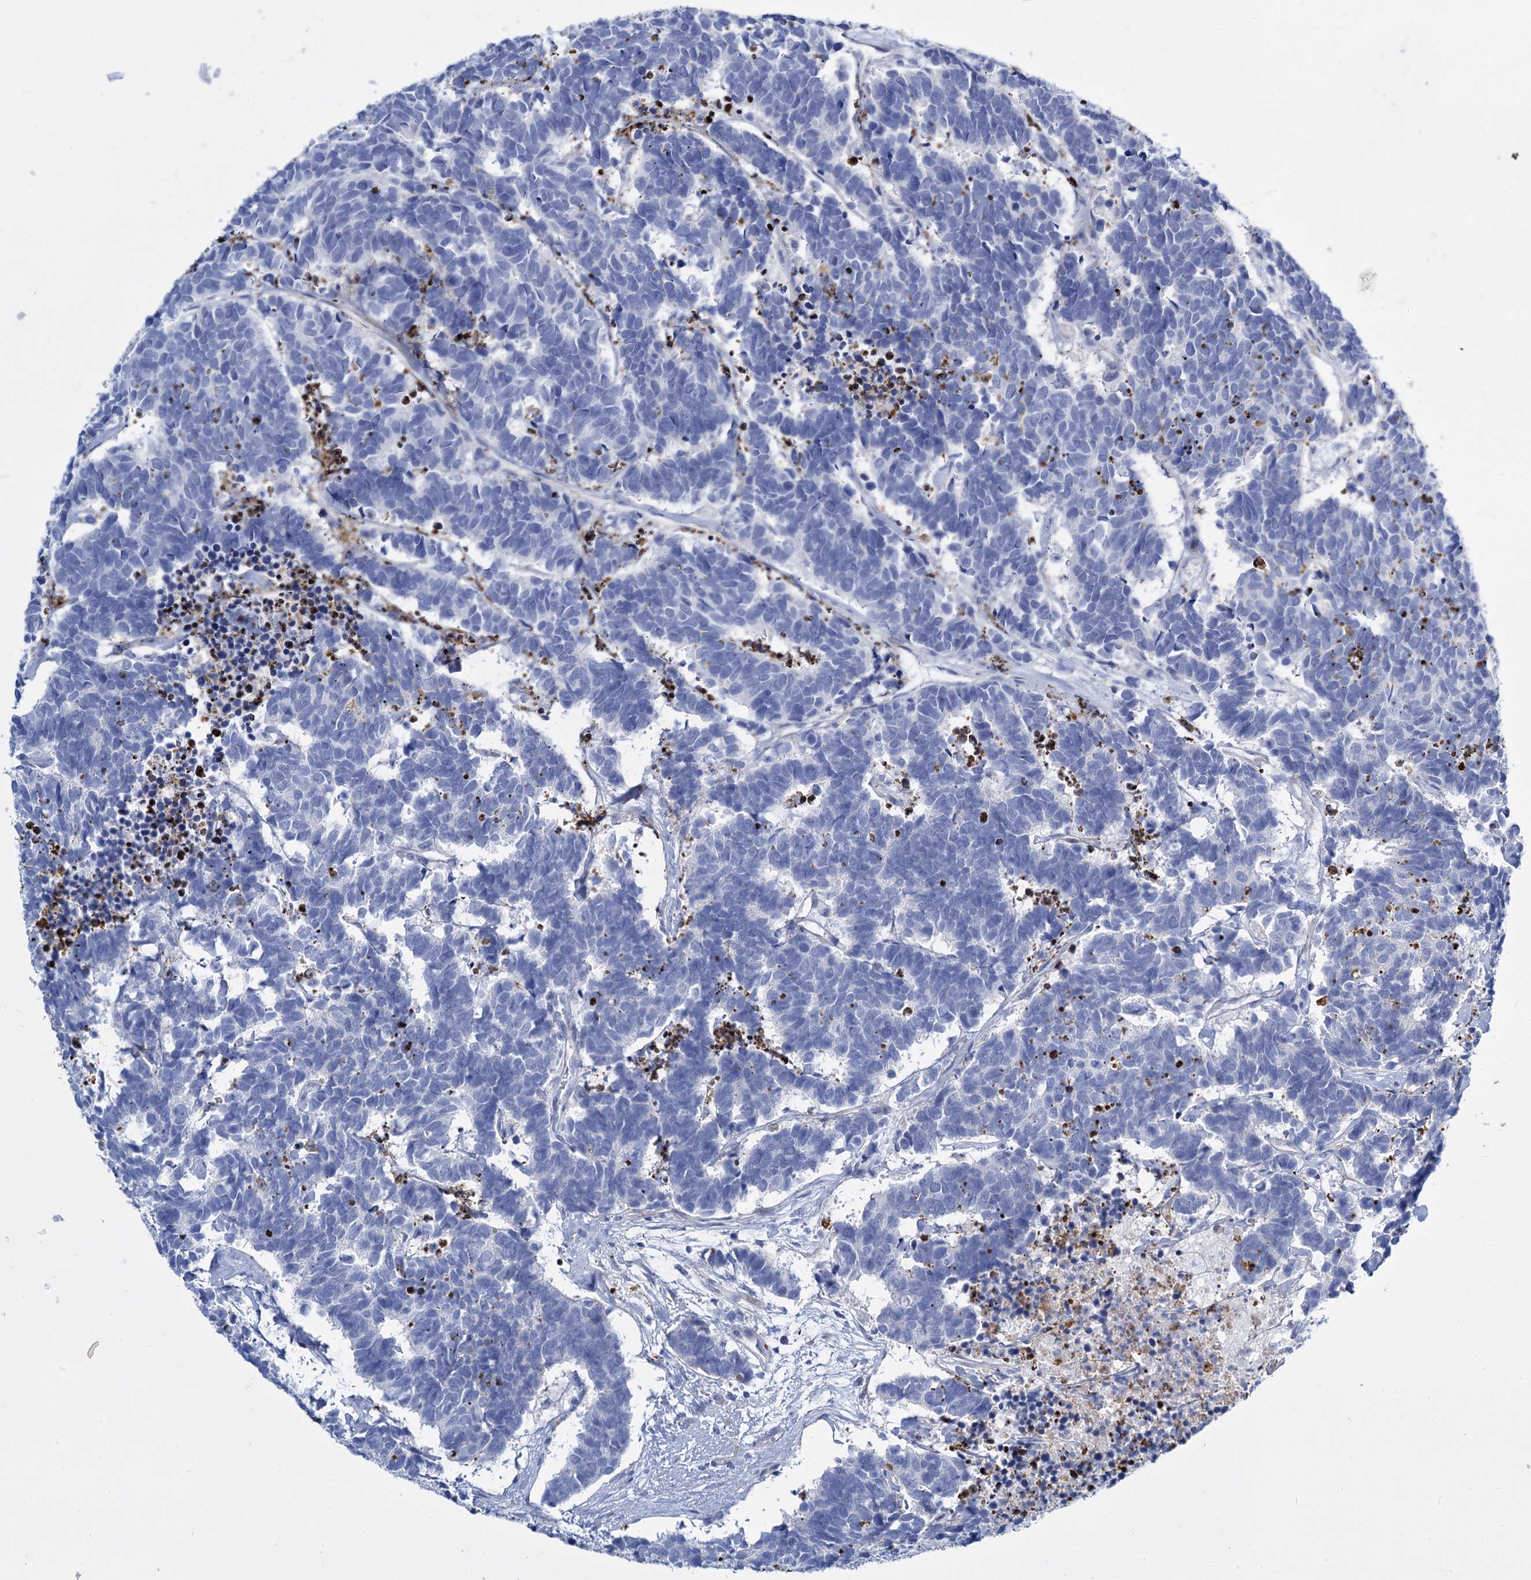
{"staining": {"intensity": "negative", "quantity": "none", "location": "none"}, "tissue": "carcinoid", "cell_type": "Tumor cells", "image_type": "cancer", "snomed": [{"axis": "morphology", "description": "Carcinoma, NOS"}, {"axis": "morphology", "description": "Carcinoid, malignant, NOS"}, {"axis": "topography", "description": "Urinary bladder"}], "caption": "Protein analysis of carcinoid shows no significant staining in tumor cells.", "gene": "TRIM77", "patient": {"sex": "male", "age": 57}}